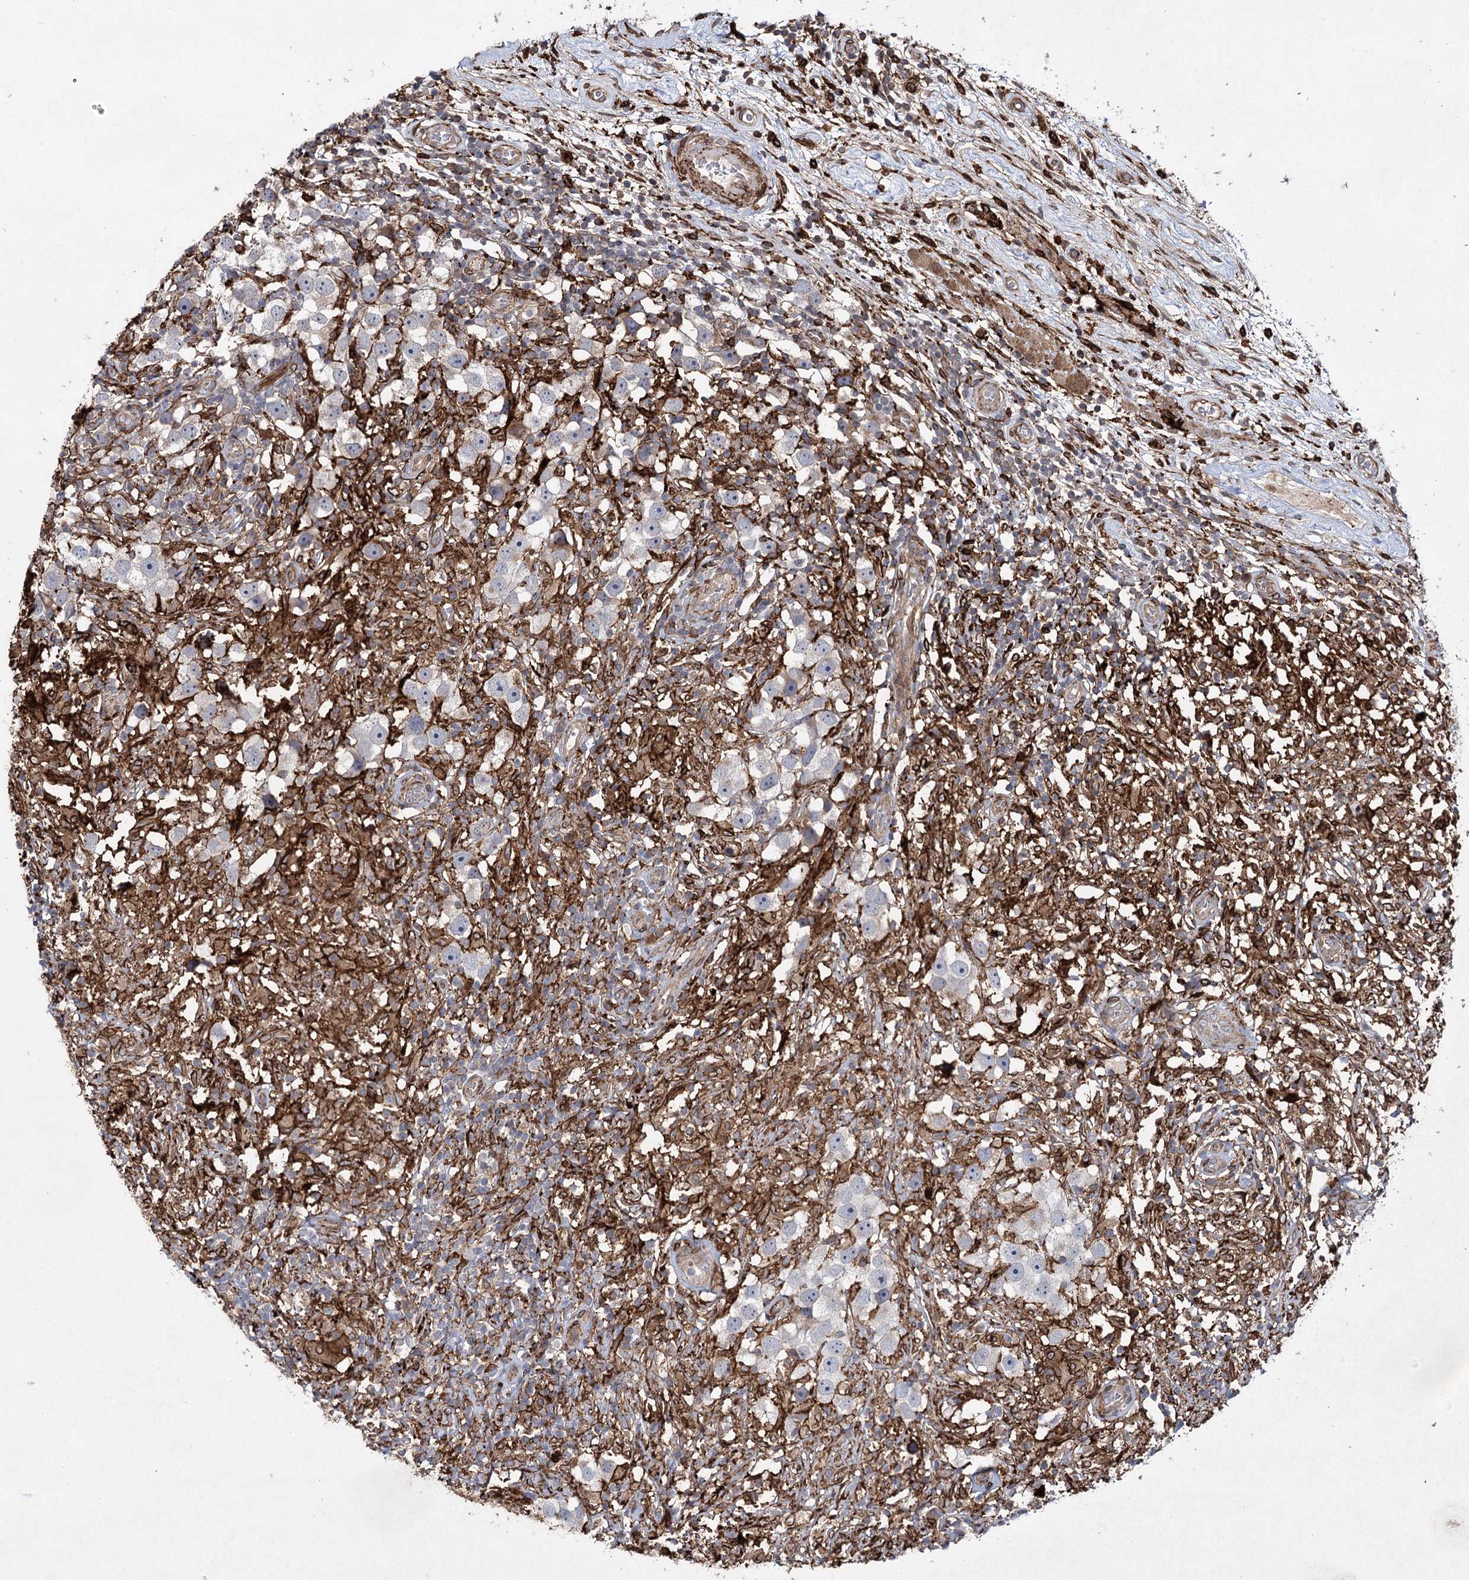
{"staining": {"intensity": "negative", "quantity": "none", "location": "none"}, "tissue": "testis cancer", "cell_type": "Tumor cells", "image_type": "cancer", "snomed": [{"axis": "morphology", "description": "Seminoma, NOS"}, {"axis": "topography", "description": "Testis"}], "caption": "The image exhibits no staining of tumor cells in seminoma (testis).", "gene": "DCUN1D4", "patient": {"sex": "male", "age": 49}}